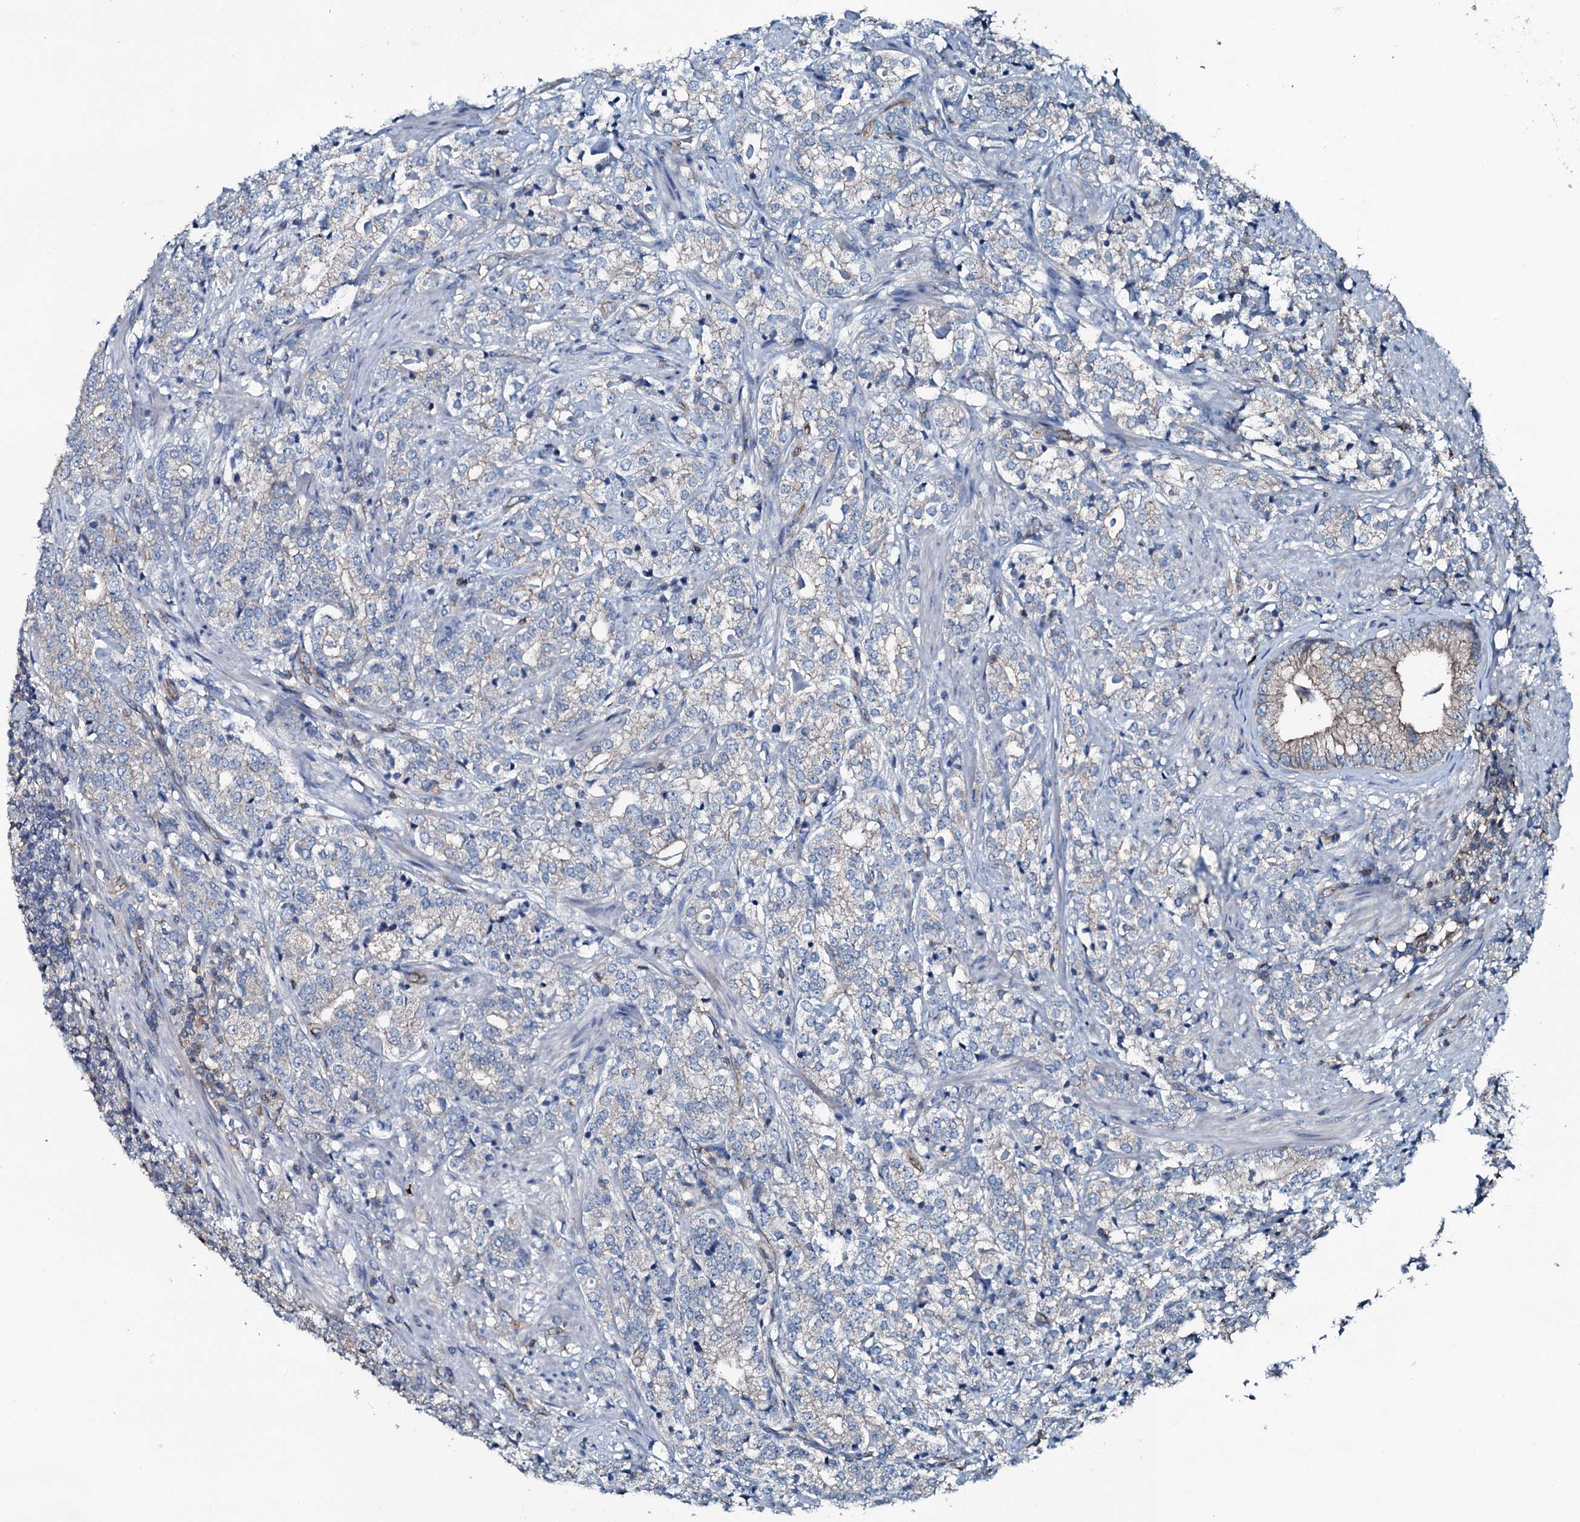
{"staining": {"intensity": "weak", "quantity": "<25%", "location": "cytoplasmic/membranous"}, "tissue": "prostate cancer", "cell_type": "Tumor cells", "image_type": "cancer", "snomed": [{"axis": "morphology", "description": "Adenocarcinoma, High grade"}, {"axis": "topography", "description": "Prostate"}], "caption": "A micrograph of prostate cancer stained for a protein shows no brown staining in tumor cells.", "gene": "SLC25A38", "patient": {"sex": "male", "age": 69}}